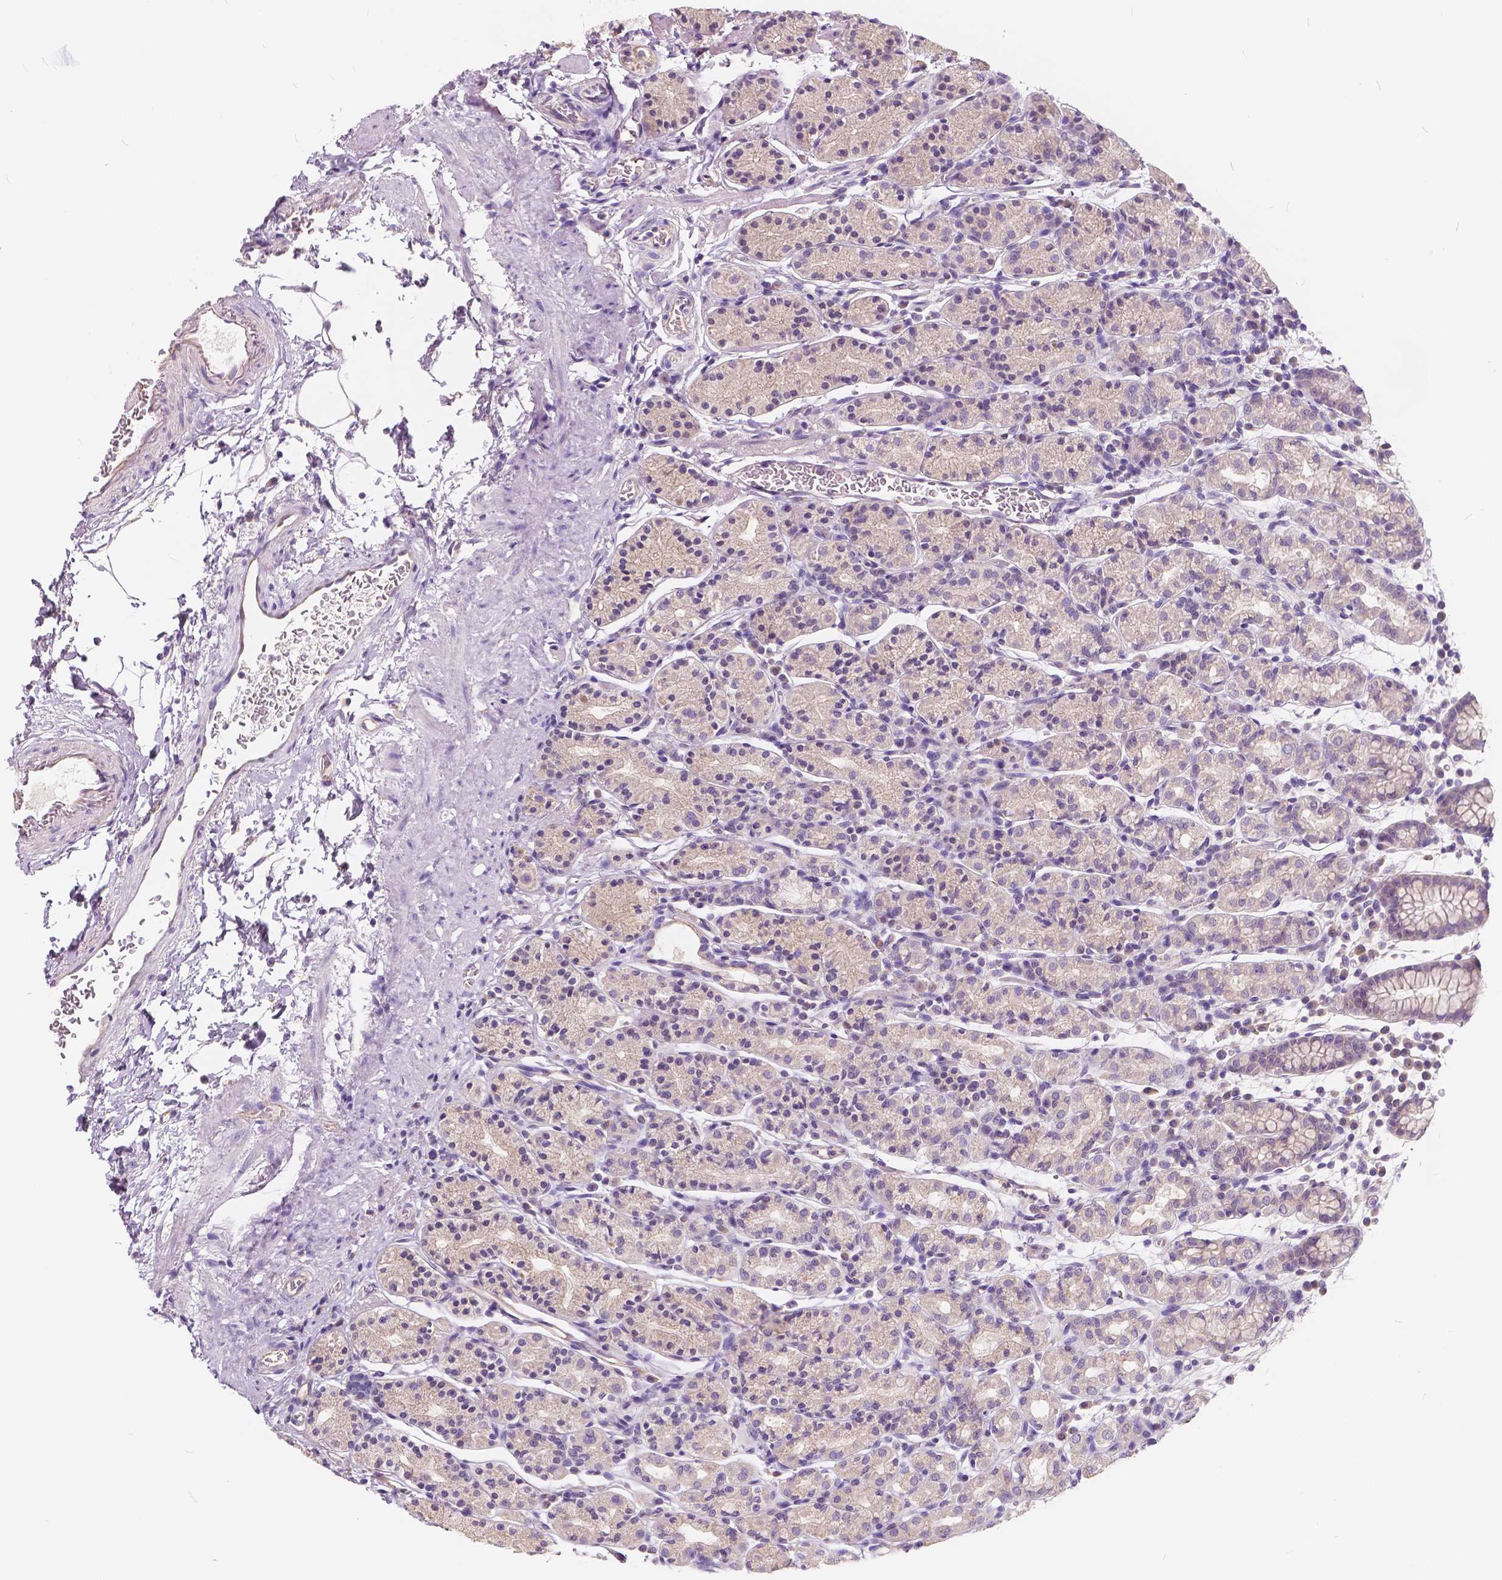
{"staining": {"intensity": "negative", "quantity": "none", "location": "none"}, "tissue": "stomach", "cell_type": "Glandular cells", "image_type": "normal", "snomed": [{"axis": "morphology", "description": "Normal tissue, NOS"}, {"axis": "topography", "description": "Stomach, upper"}, {"axis": "topography", "description": "Stomach"}], "caption": "This is an immunohistochemistry (IHC) photomicrograph of benign human stomach. There is no positivity in glandular cells.", "gene": "KIAA0513", "patient": {"sex": "male", "age": 62}}